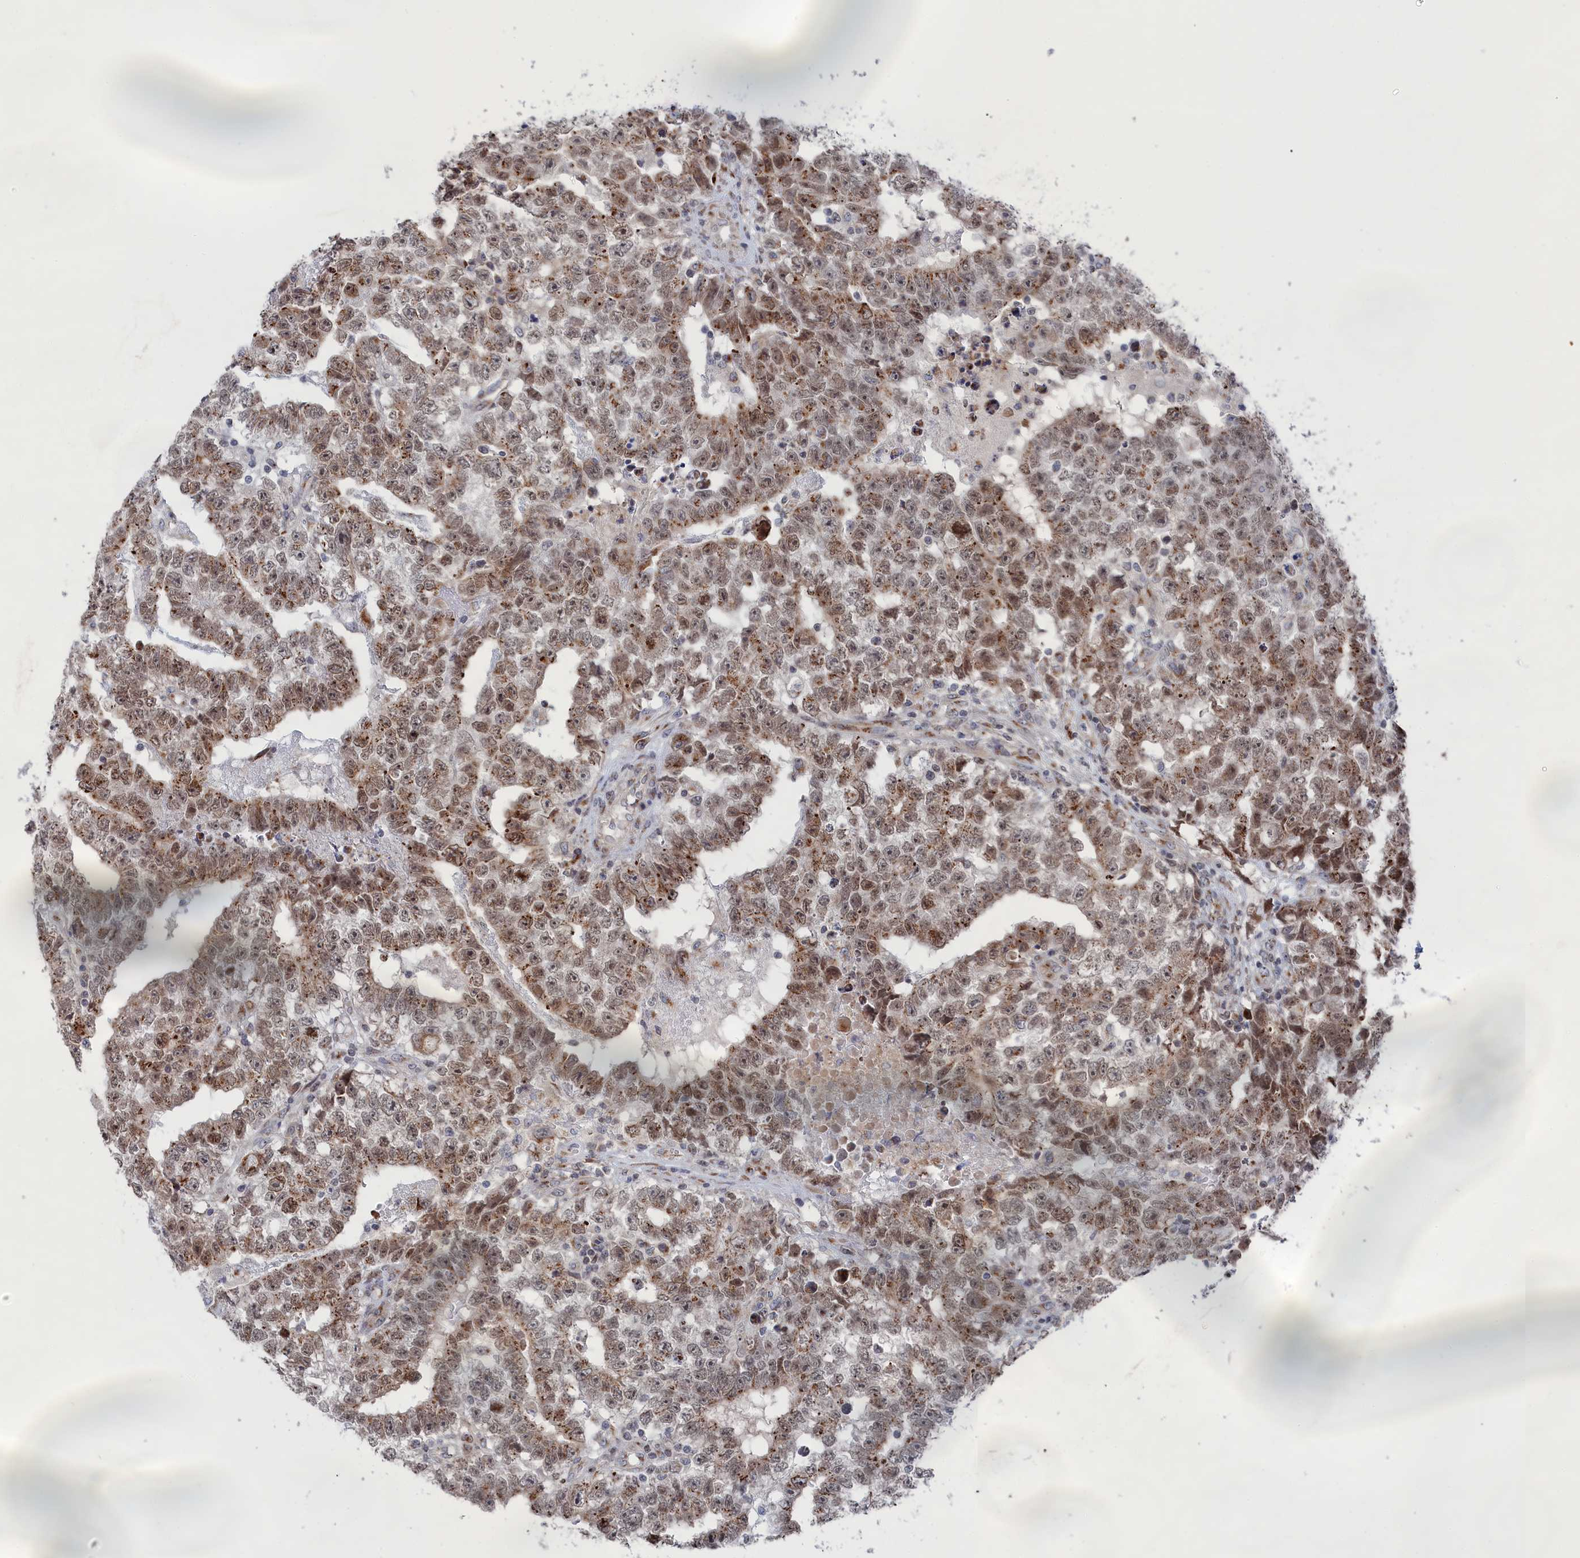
{"staining": {"intensity": "moderate", "quantity": ">75%", "location": "cytoplasmic/membranous,nuclear"}, "tissue": "testis cancer", "cell_type": "Tumor cells", "image_type": "cancer", "snomed": [{"axis": "morphology", "description": "Carcinoma, Embryonal, NOS"}, {"axis": "topography", "description": "Testis"}], "caption": "Testis cancer (embryonal carcinoma) stained with a protein marker demonstrates moderate staining in tumor cells.", "gene": "IRX1", "patient": {"sex": "male", "age": 25}}